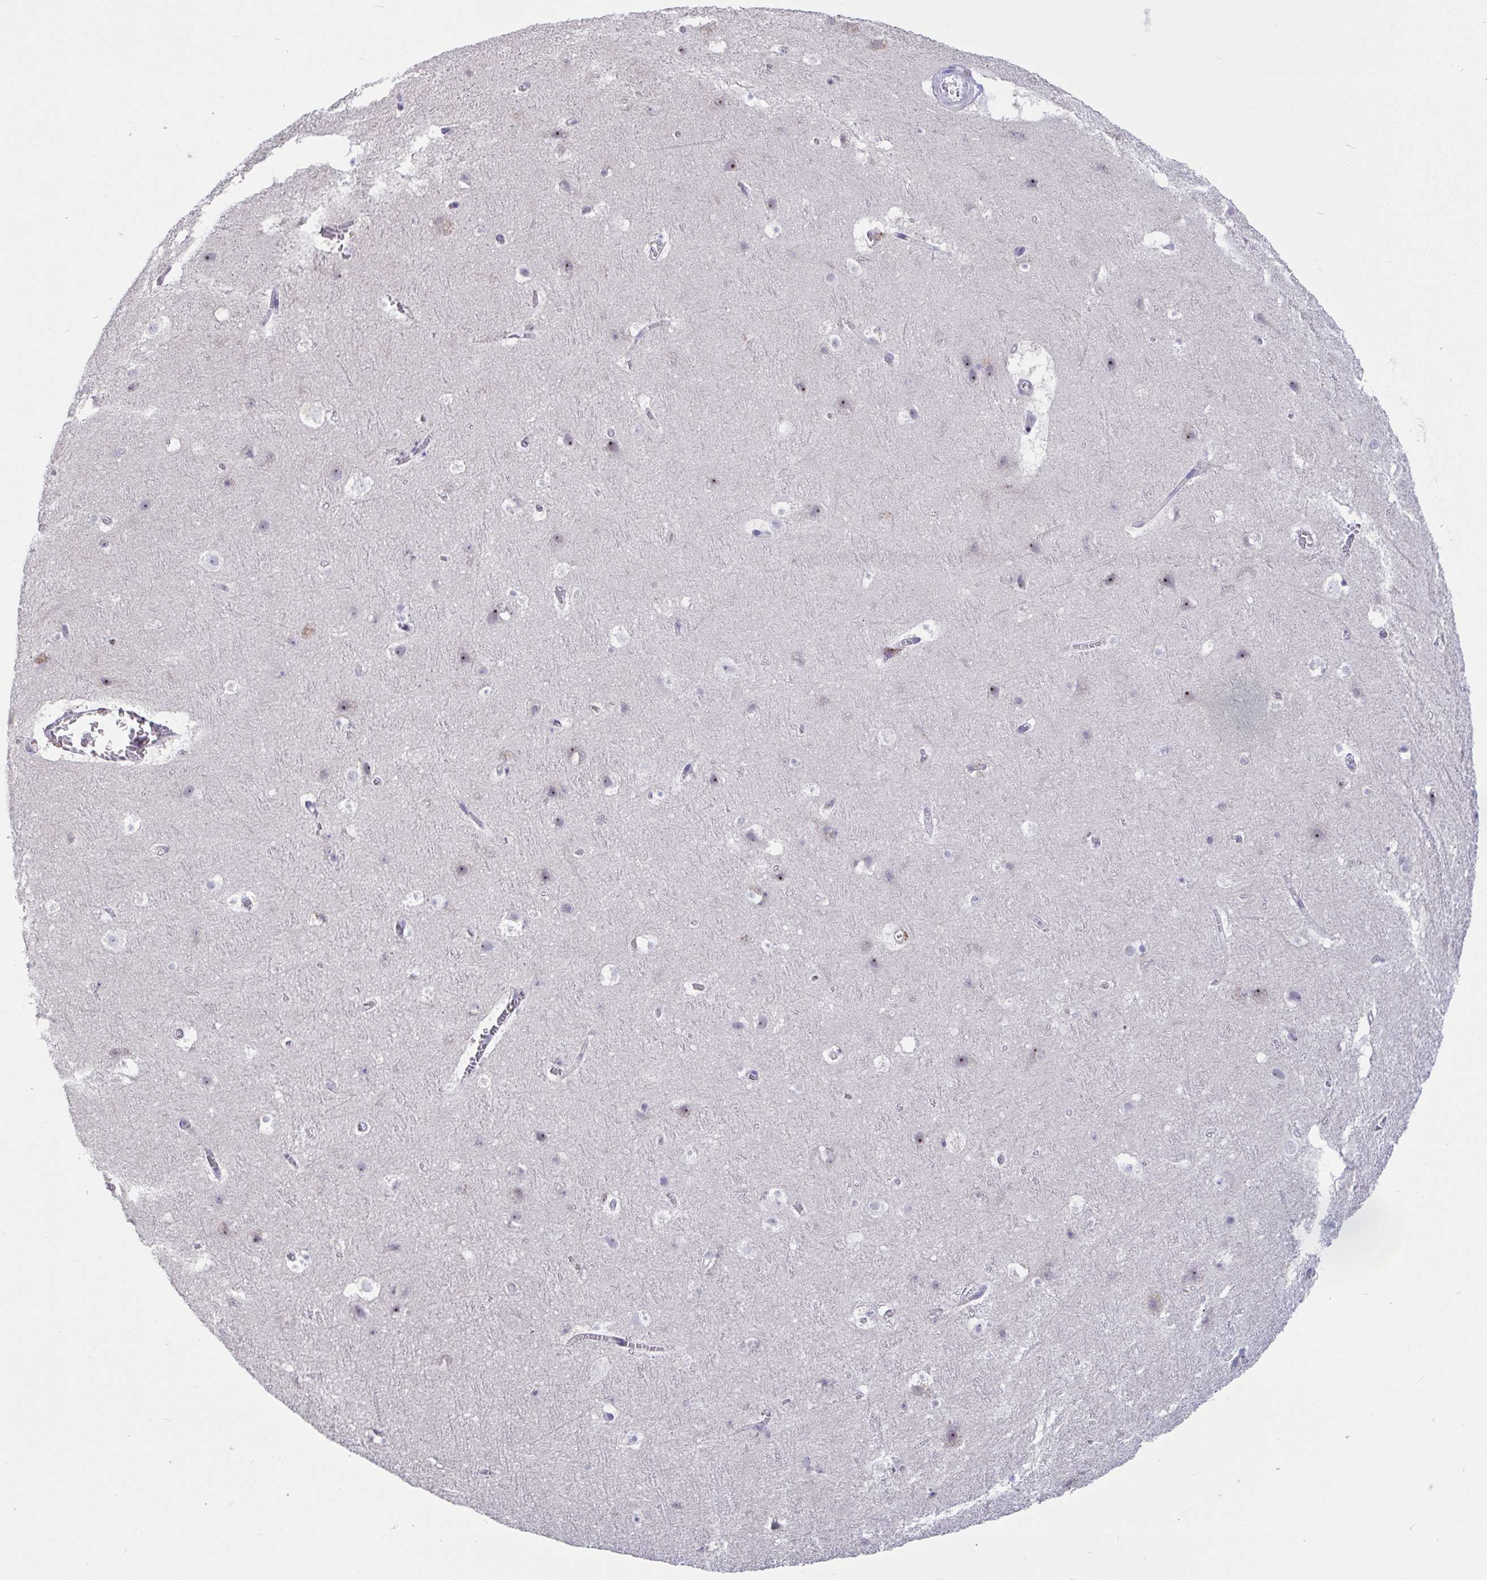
{"staining": {"intensity": "negative", "quantity": "none", "location": "none"}, "tissue": "cerebral cortex", "cell_type": "Endothelial cells", "image_type": "normal", "snomed": [{"axis": "morphology", "description": "Normal tissue, NOS"}, {"axis": "topography", "description": "Cerebral cortex"}], "caption": "Immunohistochemistry (IHC) micrograph of benign cerebral cortex: human cerebral cortex stained with DAB displays no significant protein staining in endothelial cells.", "gene": "MYC", "patient": {"sex": "female", "age": 42}}